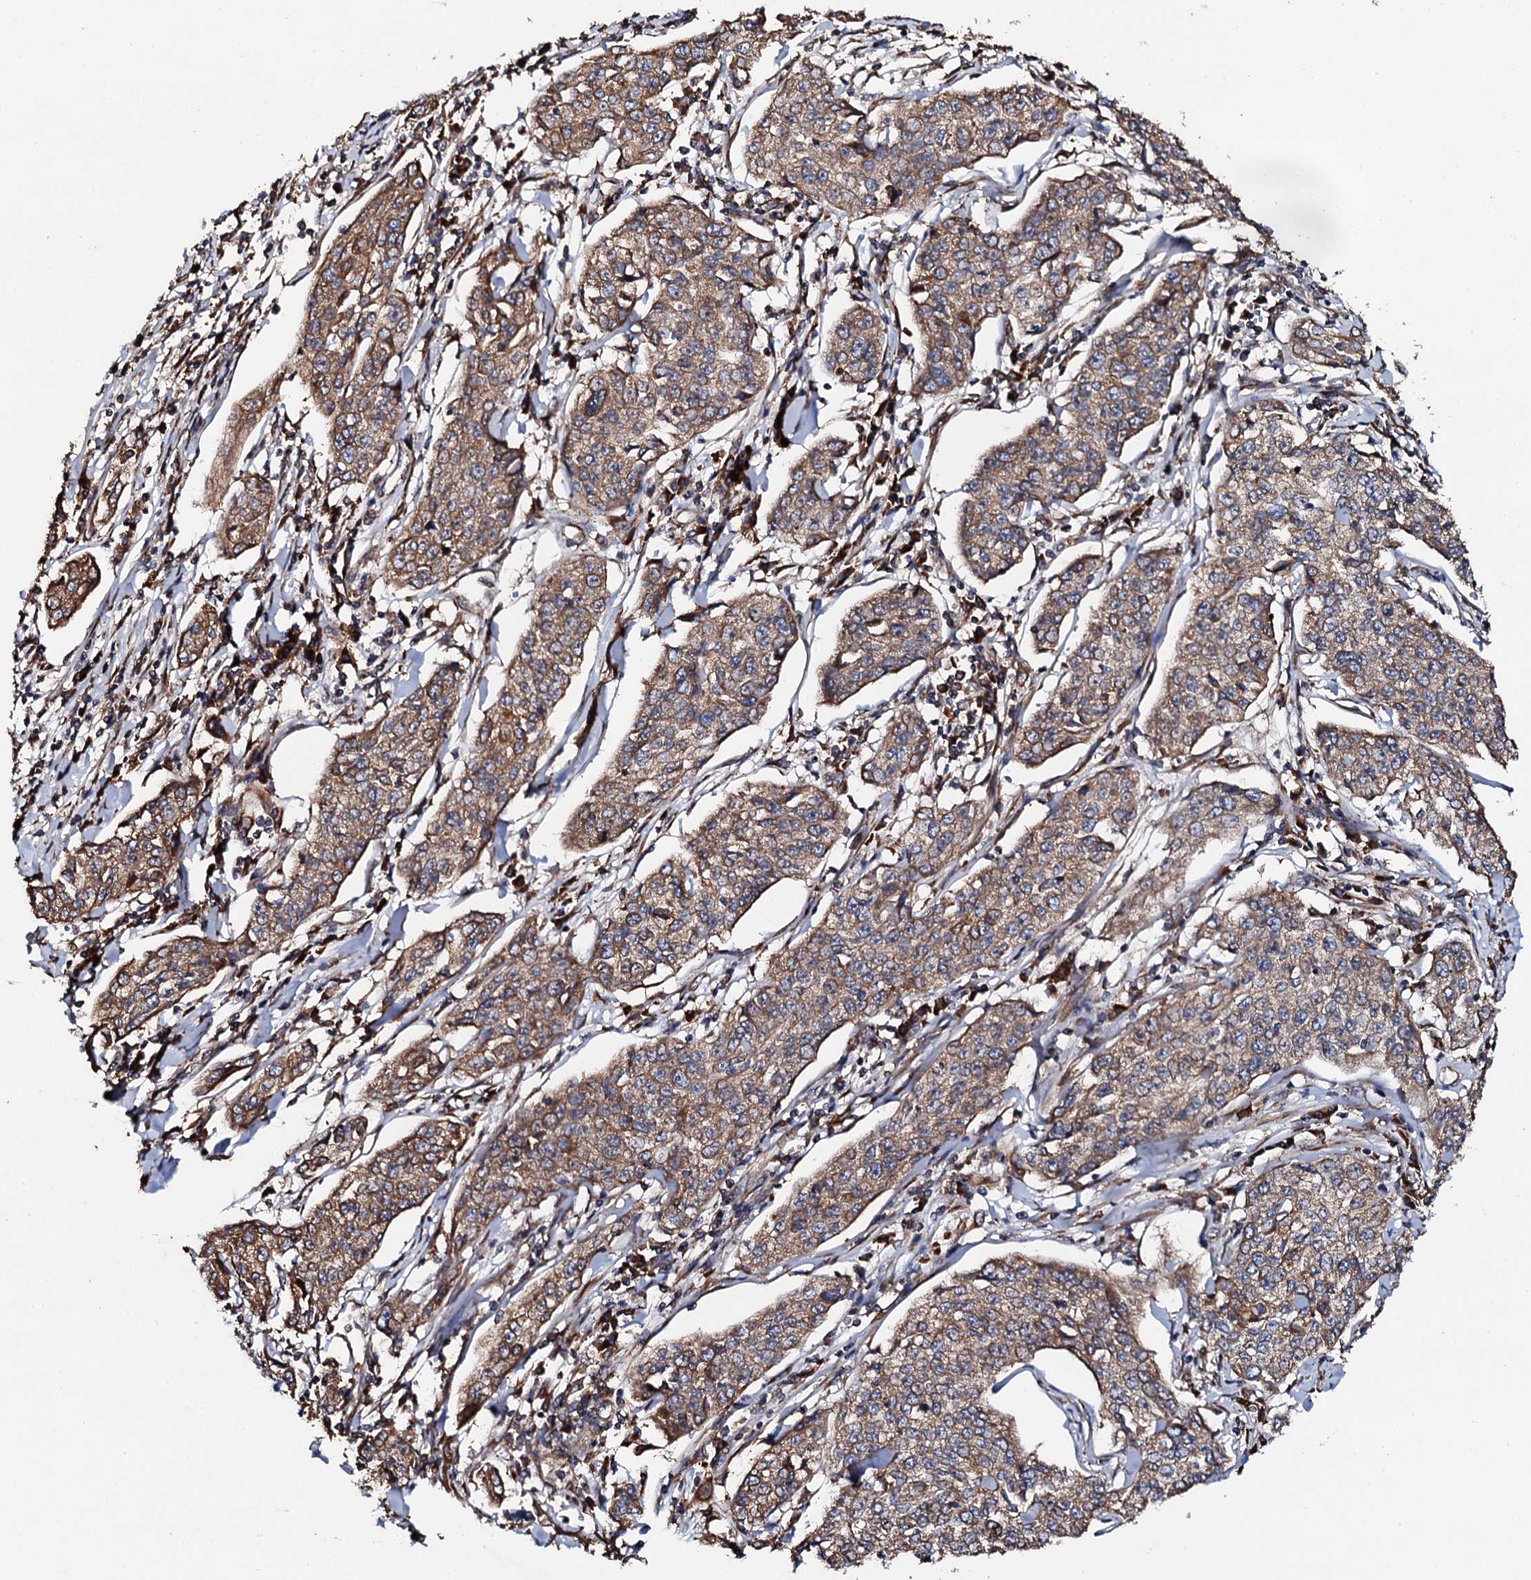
{"staining": {"intensity": "moderate", "quantity": ">75%", "location": "cytoplasmic/membranous"}, "tissue": "cervical cancer", "cell_type": "Tumor cells", "image_type": "cancer", "snomed": [{"axis": "morphology", "description": "Squamous cell carcinoma, NOS"}, {"axis": "topography", "description": "Cervix"}], "caption": "Cervical cancer stained with DAB (3,3'-diaminobenzidine) immunohistochemistry (IHC) demonstrates medium levels of moderate cytoplasmic/membranous positivity in about >75% of tumor cells.", "gene": "CKAP5", "patient": {"sex": "female", "age": 35}}